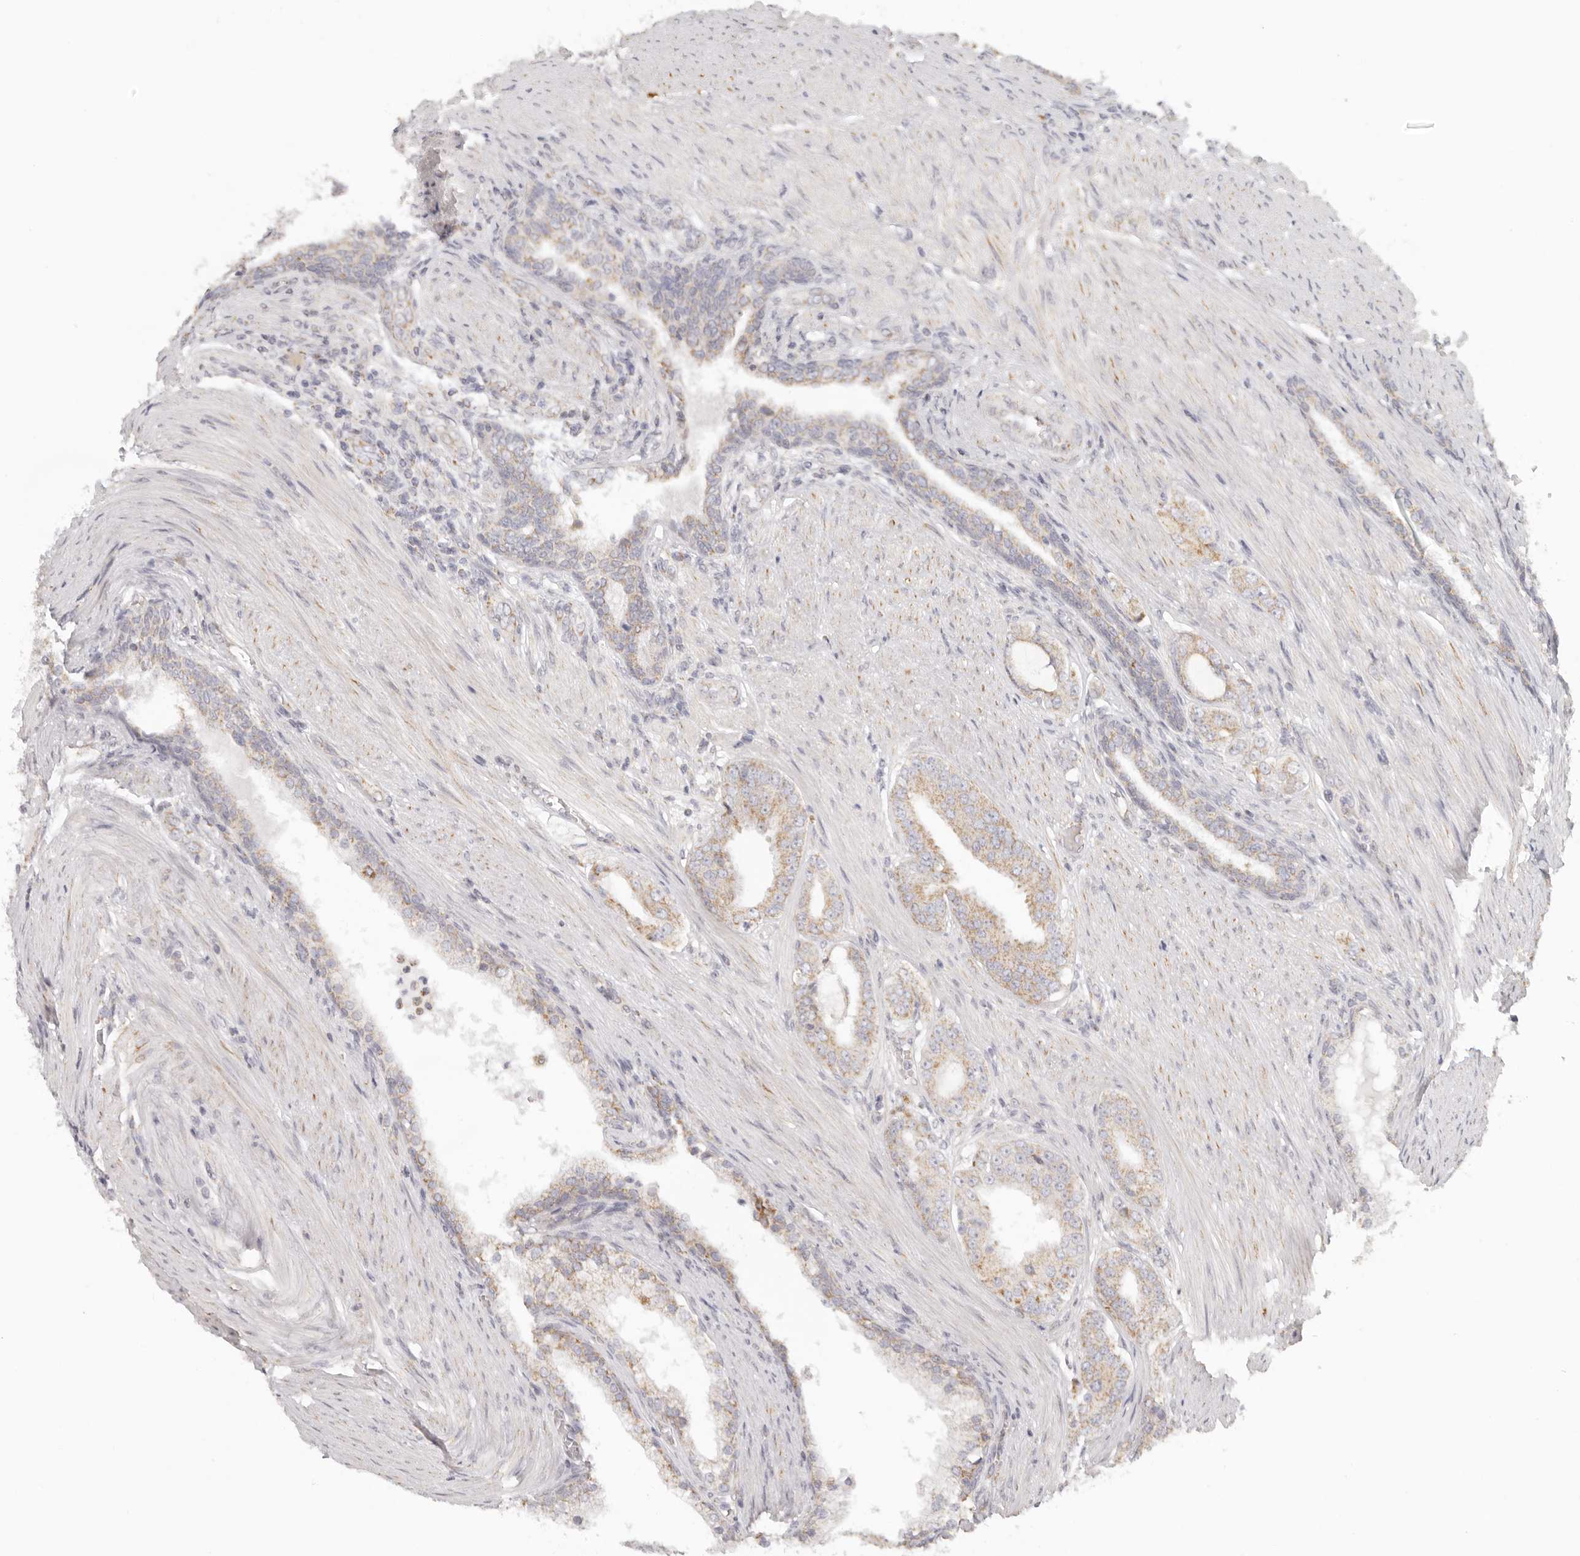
{"staining": {"intensity": "moderate", "quantity": ">75%", "location": "cytoplasmic/membranous"}, "tissue": "prostate cancer", "cell_type": "Tumor cells", "image_type": "cancer", "snomed": [{"axis": "morphology", "description": "Adenocarcinoma, High grade"}, {"axis": "topography", "description": "Prostate"}], "caption": "Protein positivity by immunohistochemistry (IHC) demonstrates moderate cytoplasmic/membranous staining in approximately >75% of tumor cells in high-grade adenocarcinoma (prostate).", "gene": "KDF1", "patient": {"sex": "male", "age": 60}}